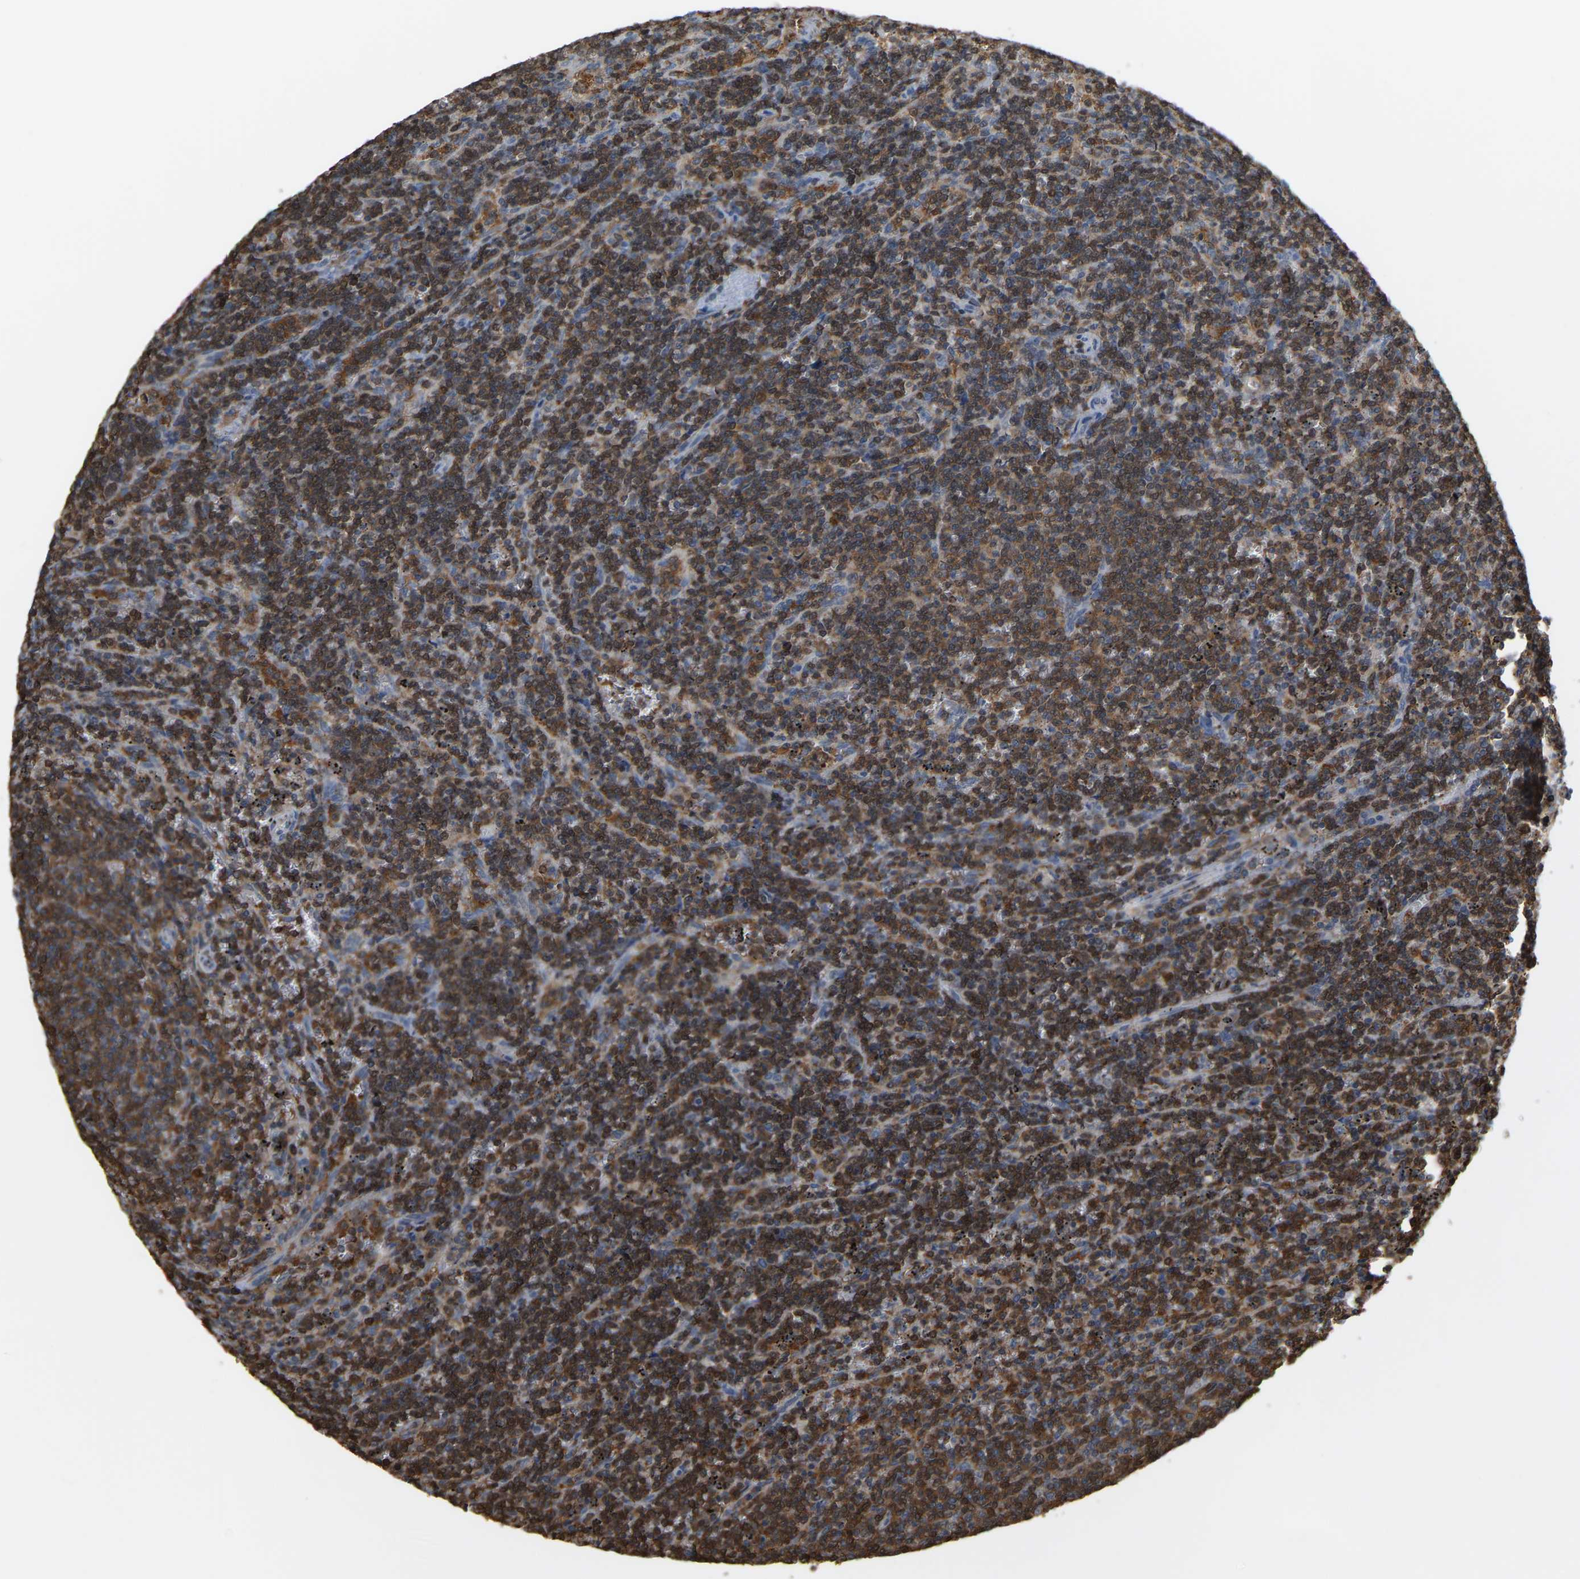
{"staining": {"intensity": "moderate", "quantity": ">75%", "location": "cytoplasmic/membranous"}, "tissue": "lymphoma", "cell_type": "Tumor cells", "image_type": "cancer", "snomed": [{"axis": "morphology", "description": "Malignant lymphoma, non-Hodgkin's type, Low grade"}, {"axis": "topography", "description": "Spleen"}], "caption": "This image demonstrates immunohistochemistry staining of human malignant lymphoma, non-Hodgkin's type (low-grade), with medium moderate cytoplasmic/membranous staining in approximately >75% of tumor cells.", "gene": "MTPN", "patient": {"sex": "female", "age": 50}}